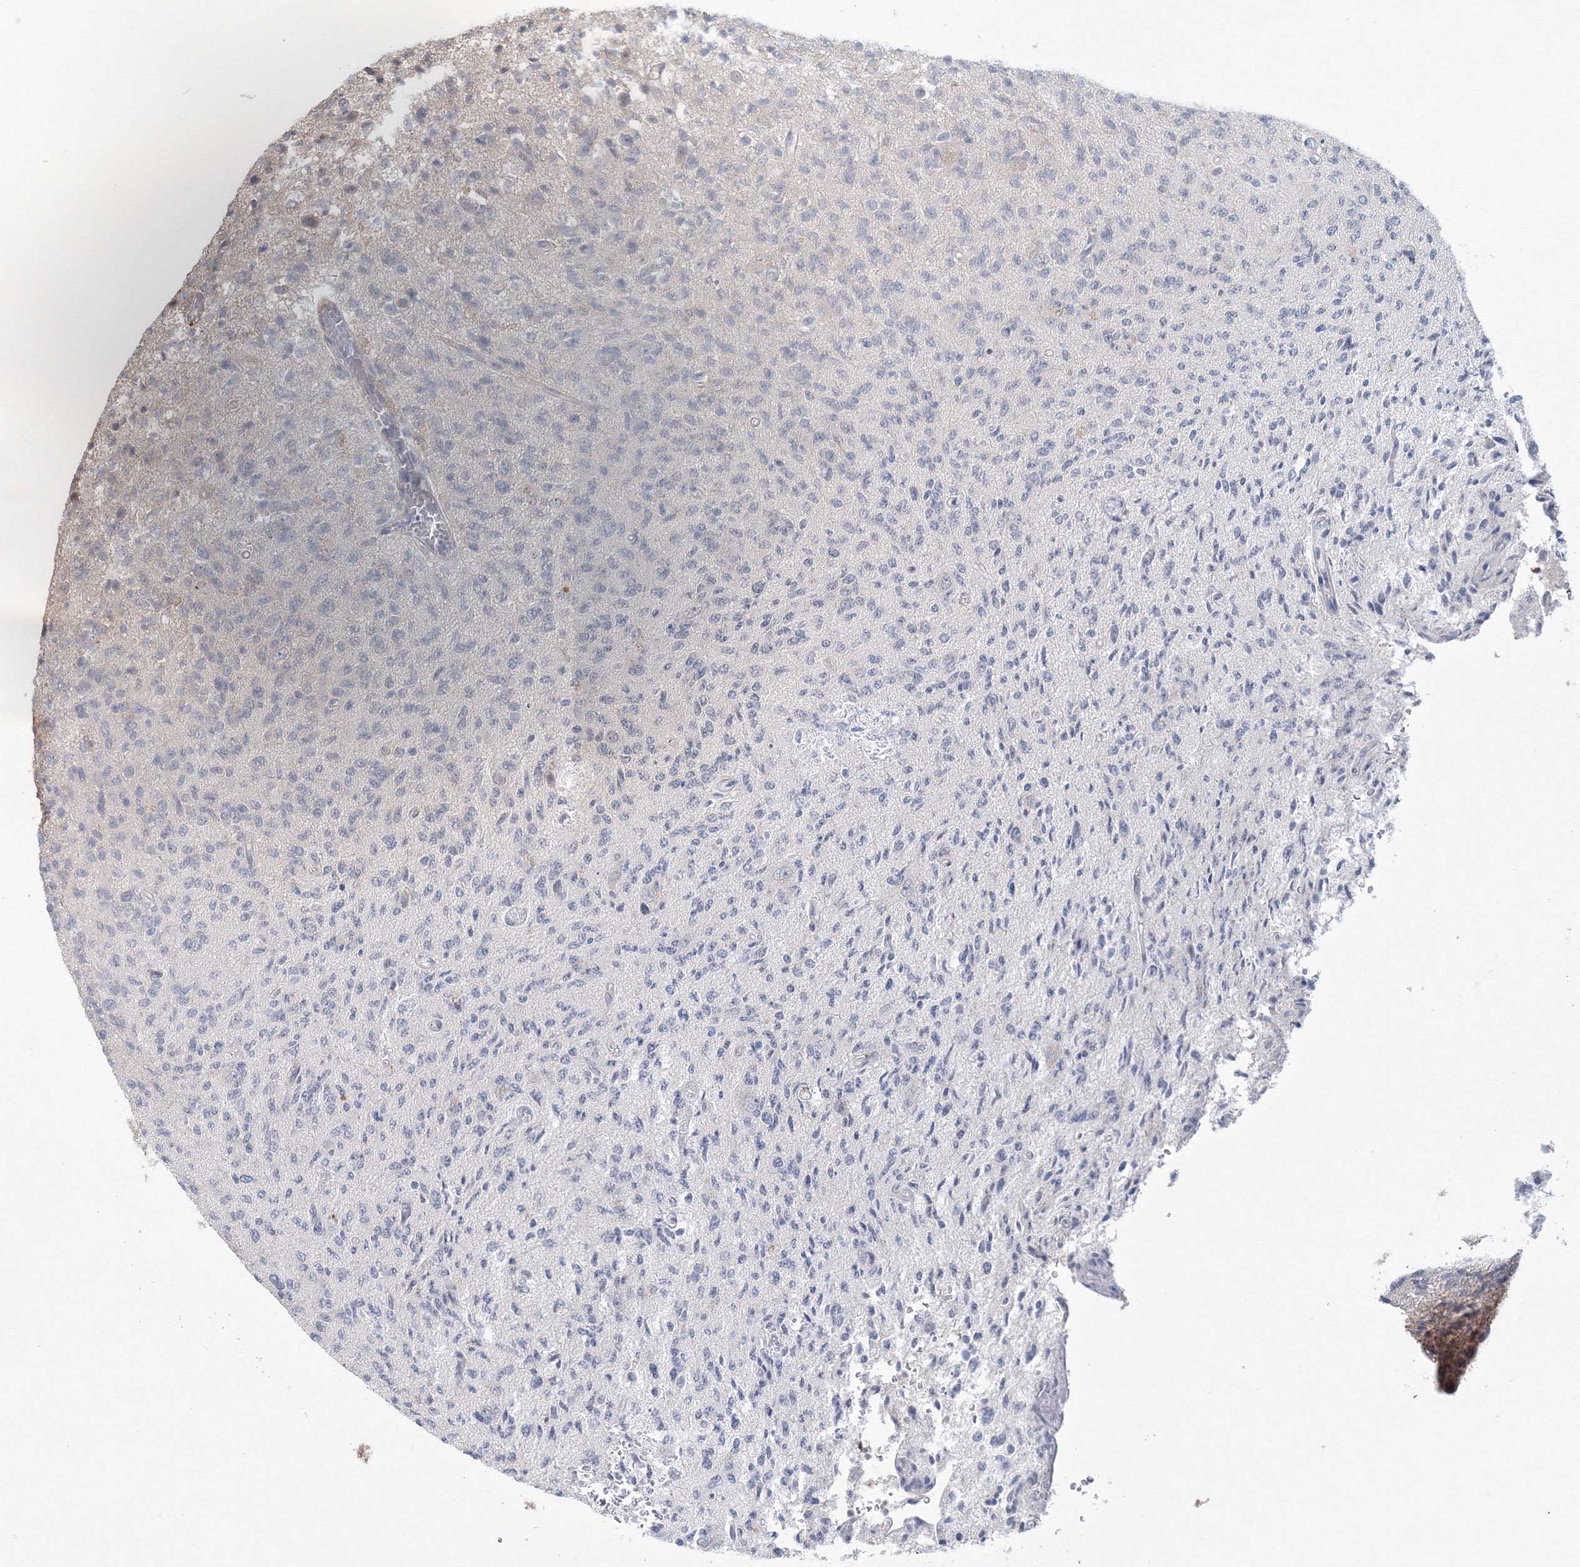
{"staining": {"intensity": "weak", "quantity": "25%-75%", "location": "cytoplasmic/membranous"}, "tissue": "glioma", "cell_type": "Tumor cells", "image_type": "cancer", "snomed": [{"axis": "morphology", "description": "Glioma, malignant, High grade"}, {"axis": "topography", "description": "Brain"}], "caption": "Protein expression analysis of malignant high-grade glioma reveals weak cytoplasmic/membranous expression in about 25%-75% of tumor cells.", "gene": "MKRN2", "patient": {"sex": "female", "age": 57}}